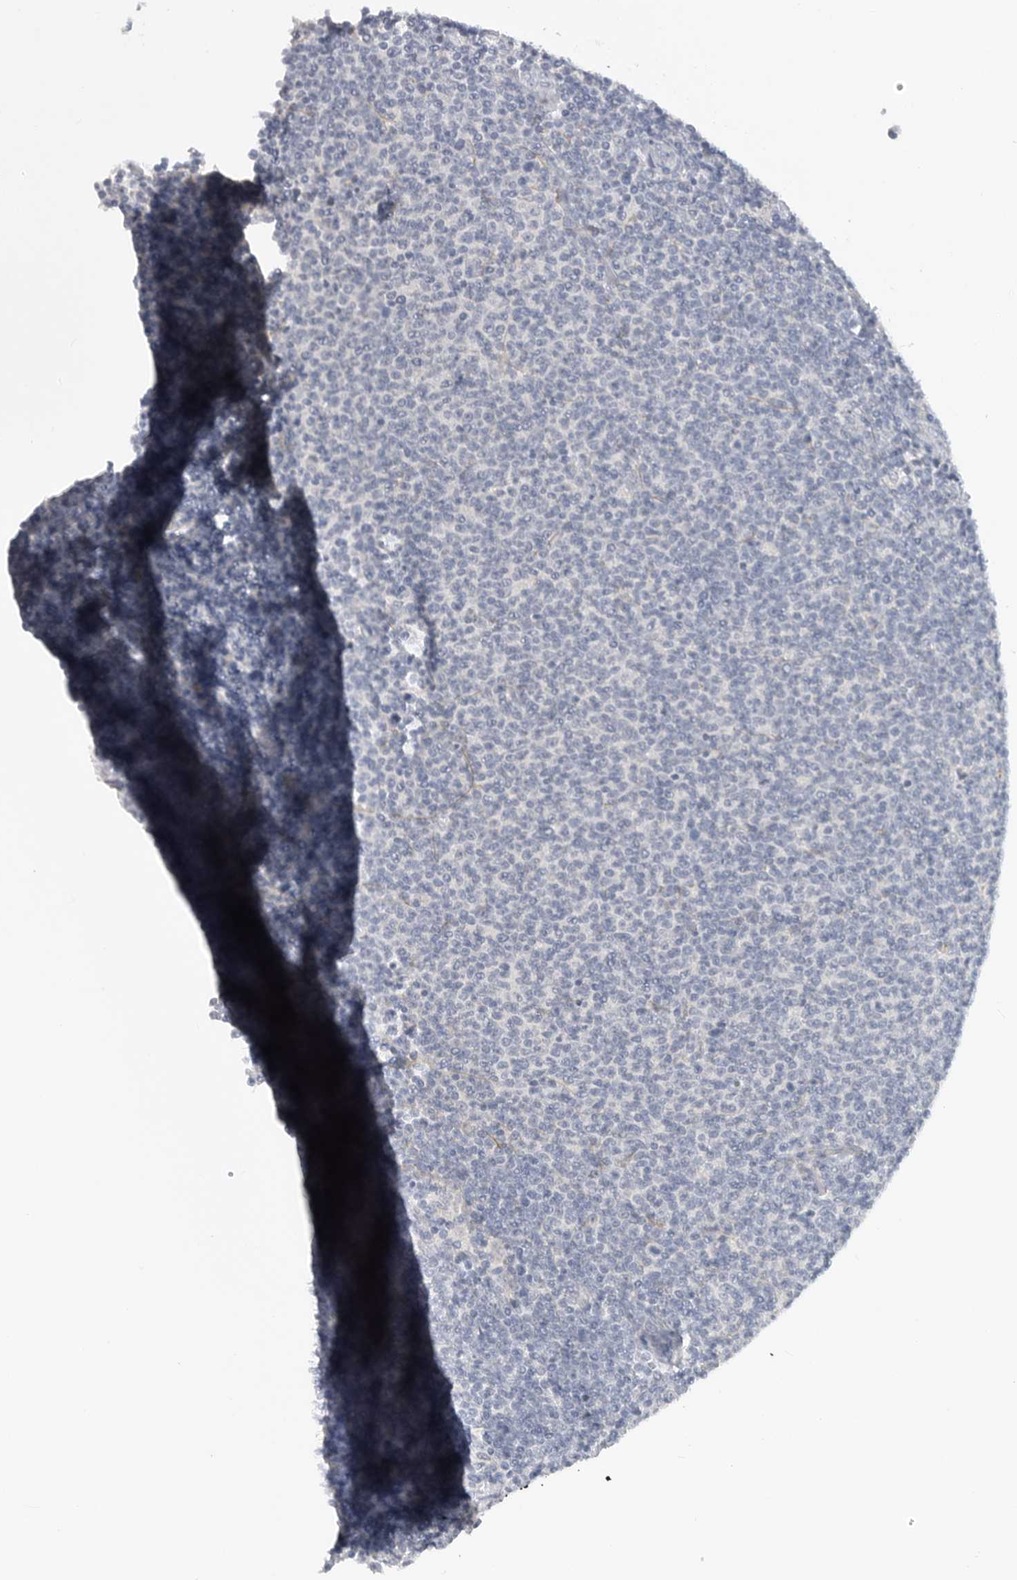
{"staining": {"intensity": "negative", "quantity": "none", "location": "none"}, "tissue": "lymphoma", "cell_type": "Tumor cells", "image_type": "cancer", "snomed": [{"axis": "morphology", "description": "Malignant lymphoma, non-Hodgkin's type, Low grade"}, {"axis": "topography", "description": "Lymph node"}], "caption": "Immunohistochemical staining of human low-grade malignant lymphoma, non-Hodgkin's type displays no significant positivity in tumor cells.", "gene": "FBN2", "patient": {"sex": "male", "age": 66}}